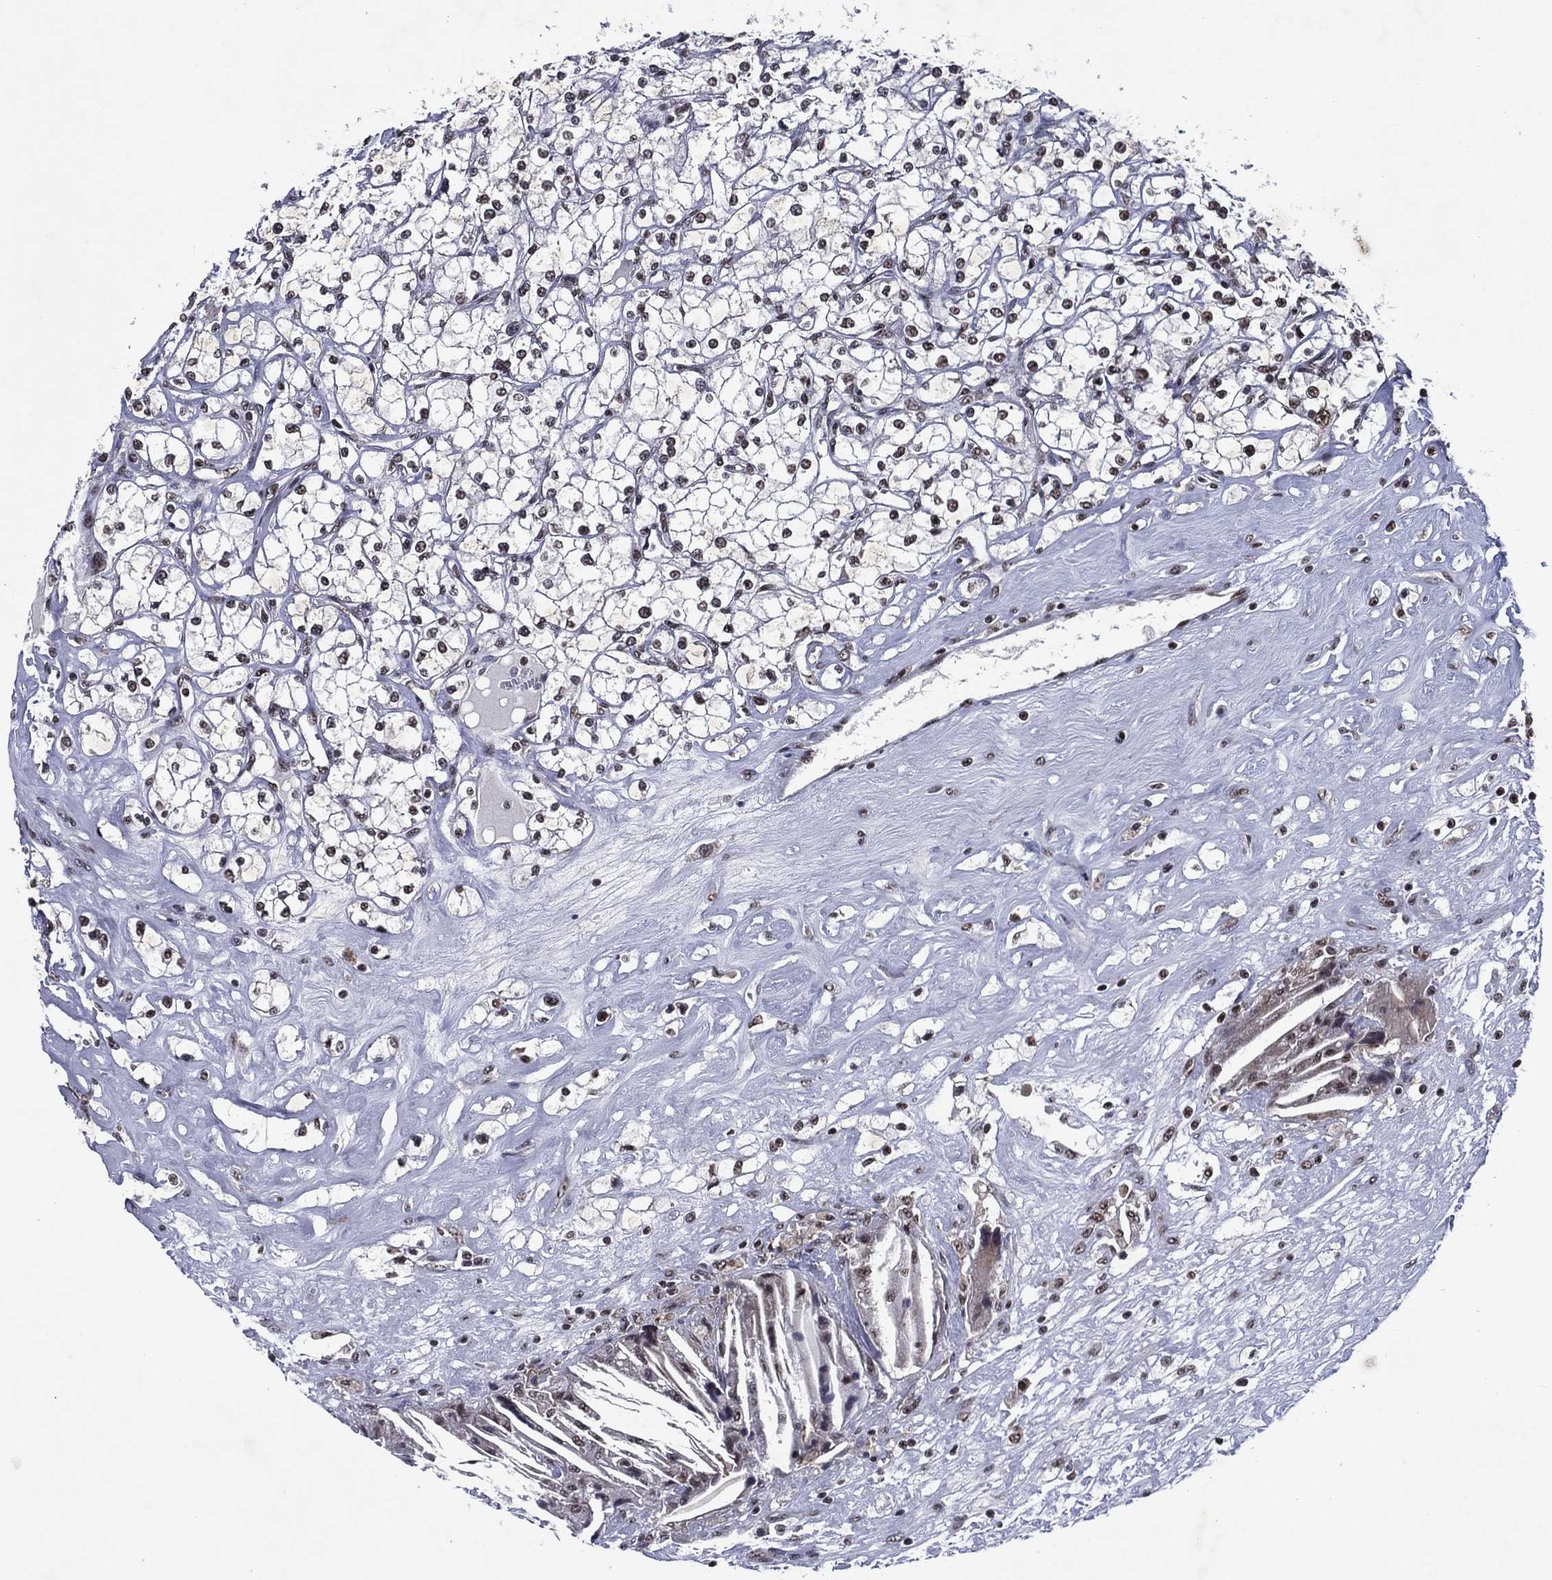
{"staining": {"intensity": "weak", "quantity": "<25%", "location": "nuclear"}, "tissue": "renal cancer", "cell_type": "Tumor cells", "image_type": "cancer", "snomed": [{"axis": "morphology", "description": "Adenocarcinoma, NOS"}, {"axis": "topography", "description": "Kidney"}], "caption": "DAB (3,3'-diaminobenzidine) immunohistochemical staining of renal adenocarcinoma demonstrates no significant positivity in tumor cells.", "gene": "ZBTB42", "patient": {"sex": "male", "age": 67}}